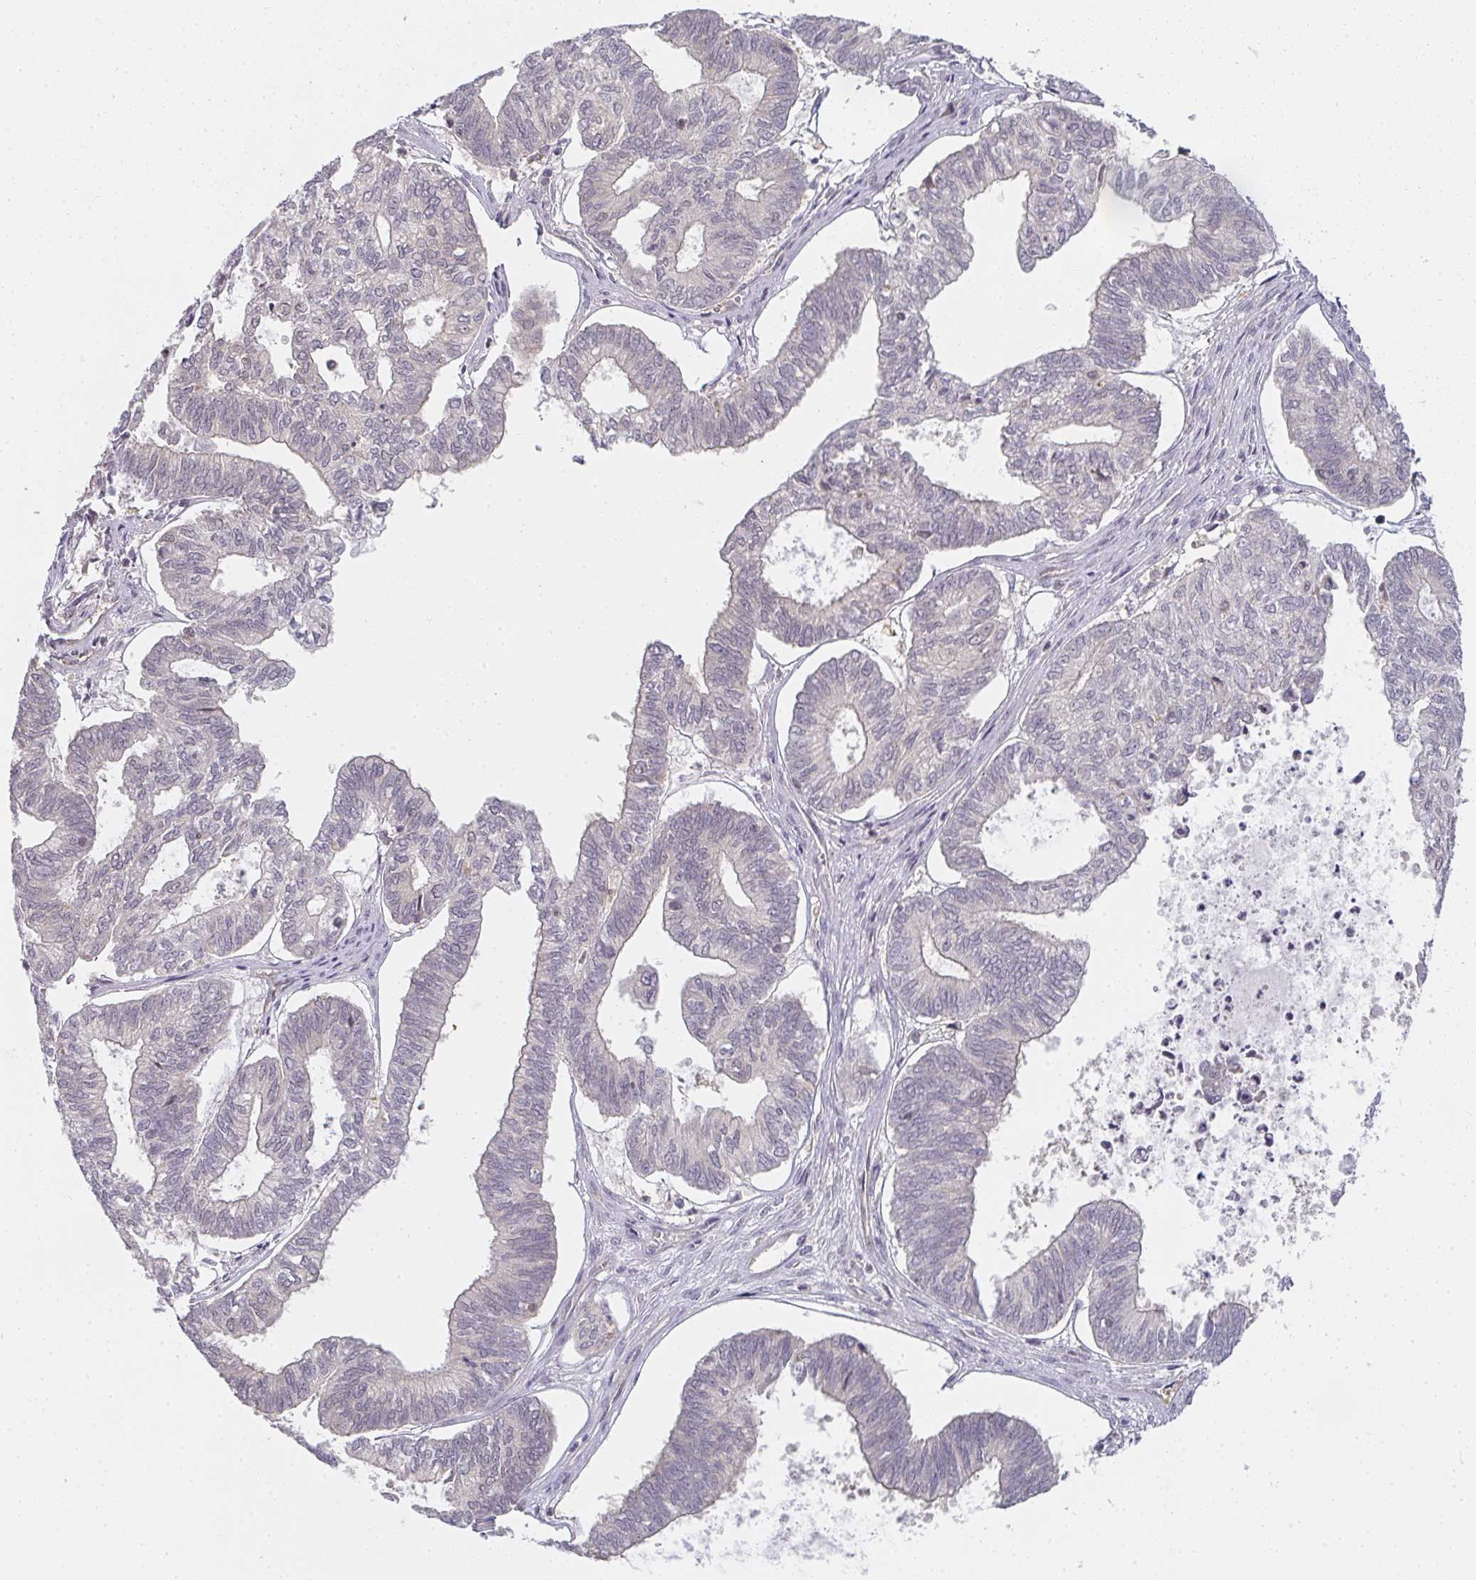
{"staining": {"intensity": "weak", "quantity": "<25%", "location": "cytoplasmic/membranous"}, "tissue": "ovarian cancer", "cell_type": "Tumor cells", "image_type": "cancer", "snomed": [{"axis": "morphology", "description": "Carcinoma, endometroid"}, {"axis": "topography", "description": "Ovary"}], "caption": "IHC micrograph of human endometroid carcinoma (ovarian) stained for a protein (brown), which demonstrates no positivity in tumor cells. (Immunohistochemistry, brightfield microscopy, high magnification).", "gene": "GSDMB", "patient": {"sex": "female", "age": 64}}